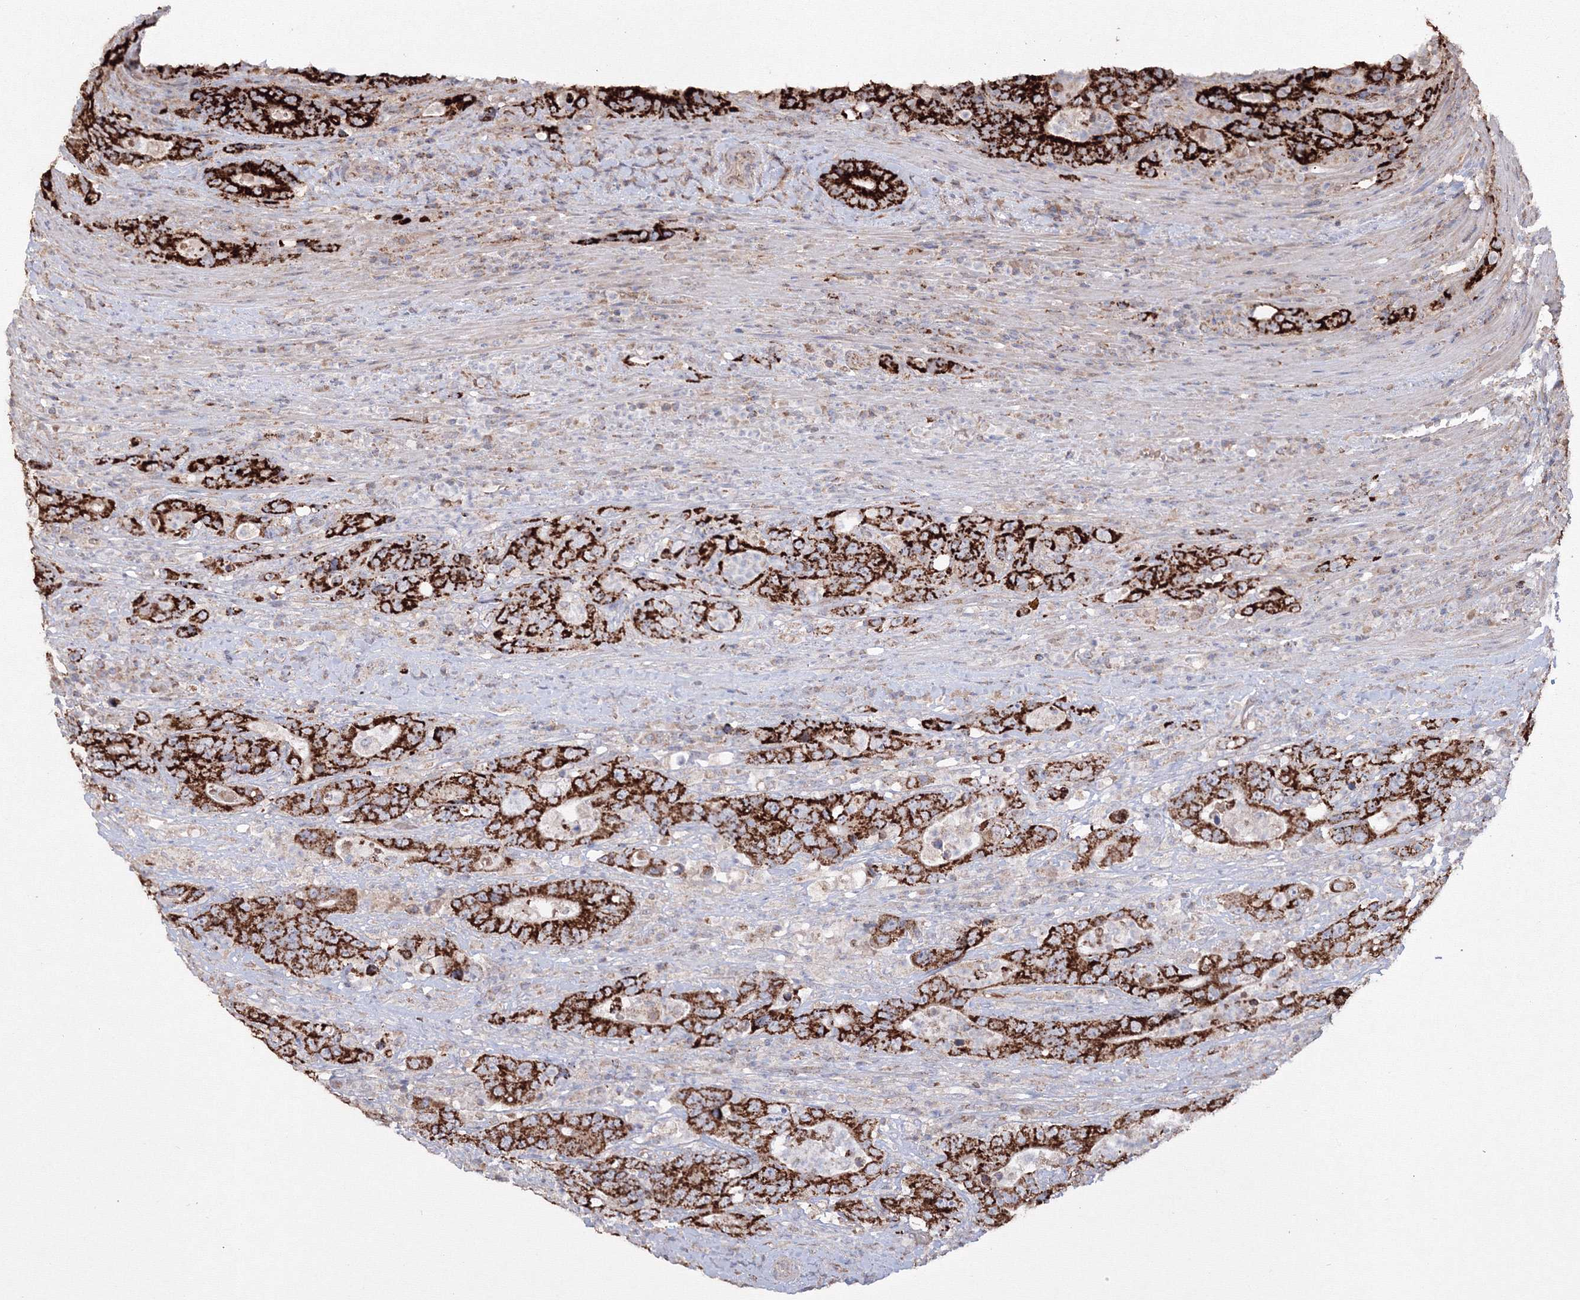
{"staining": {"intensity": "strong", "quantity": ">75%", "location": "cytoplasmic/membranous"}, "tissue": "colorectal cancer", "cell_type": "Tumor cells", "image_type": "cancer", "snomed": [{"axis": "morphology", "description": "Adenocarcinoma, NOS"}, {"axis": "topography", "description": "Colon"}], "caption": "This micrograph displays colorectal cancer stained with IHC to label a protein in brown. The cytoplasmic/membranous of tumor cells show strong positivity for the protein. Nuclei are counter-stained blue.", "gene": "GRSF1", "patient": {"sex": "female", "age": 75}}